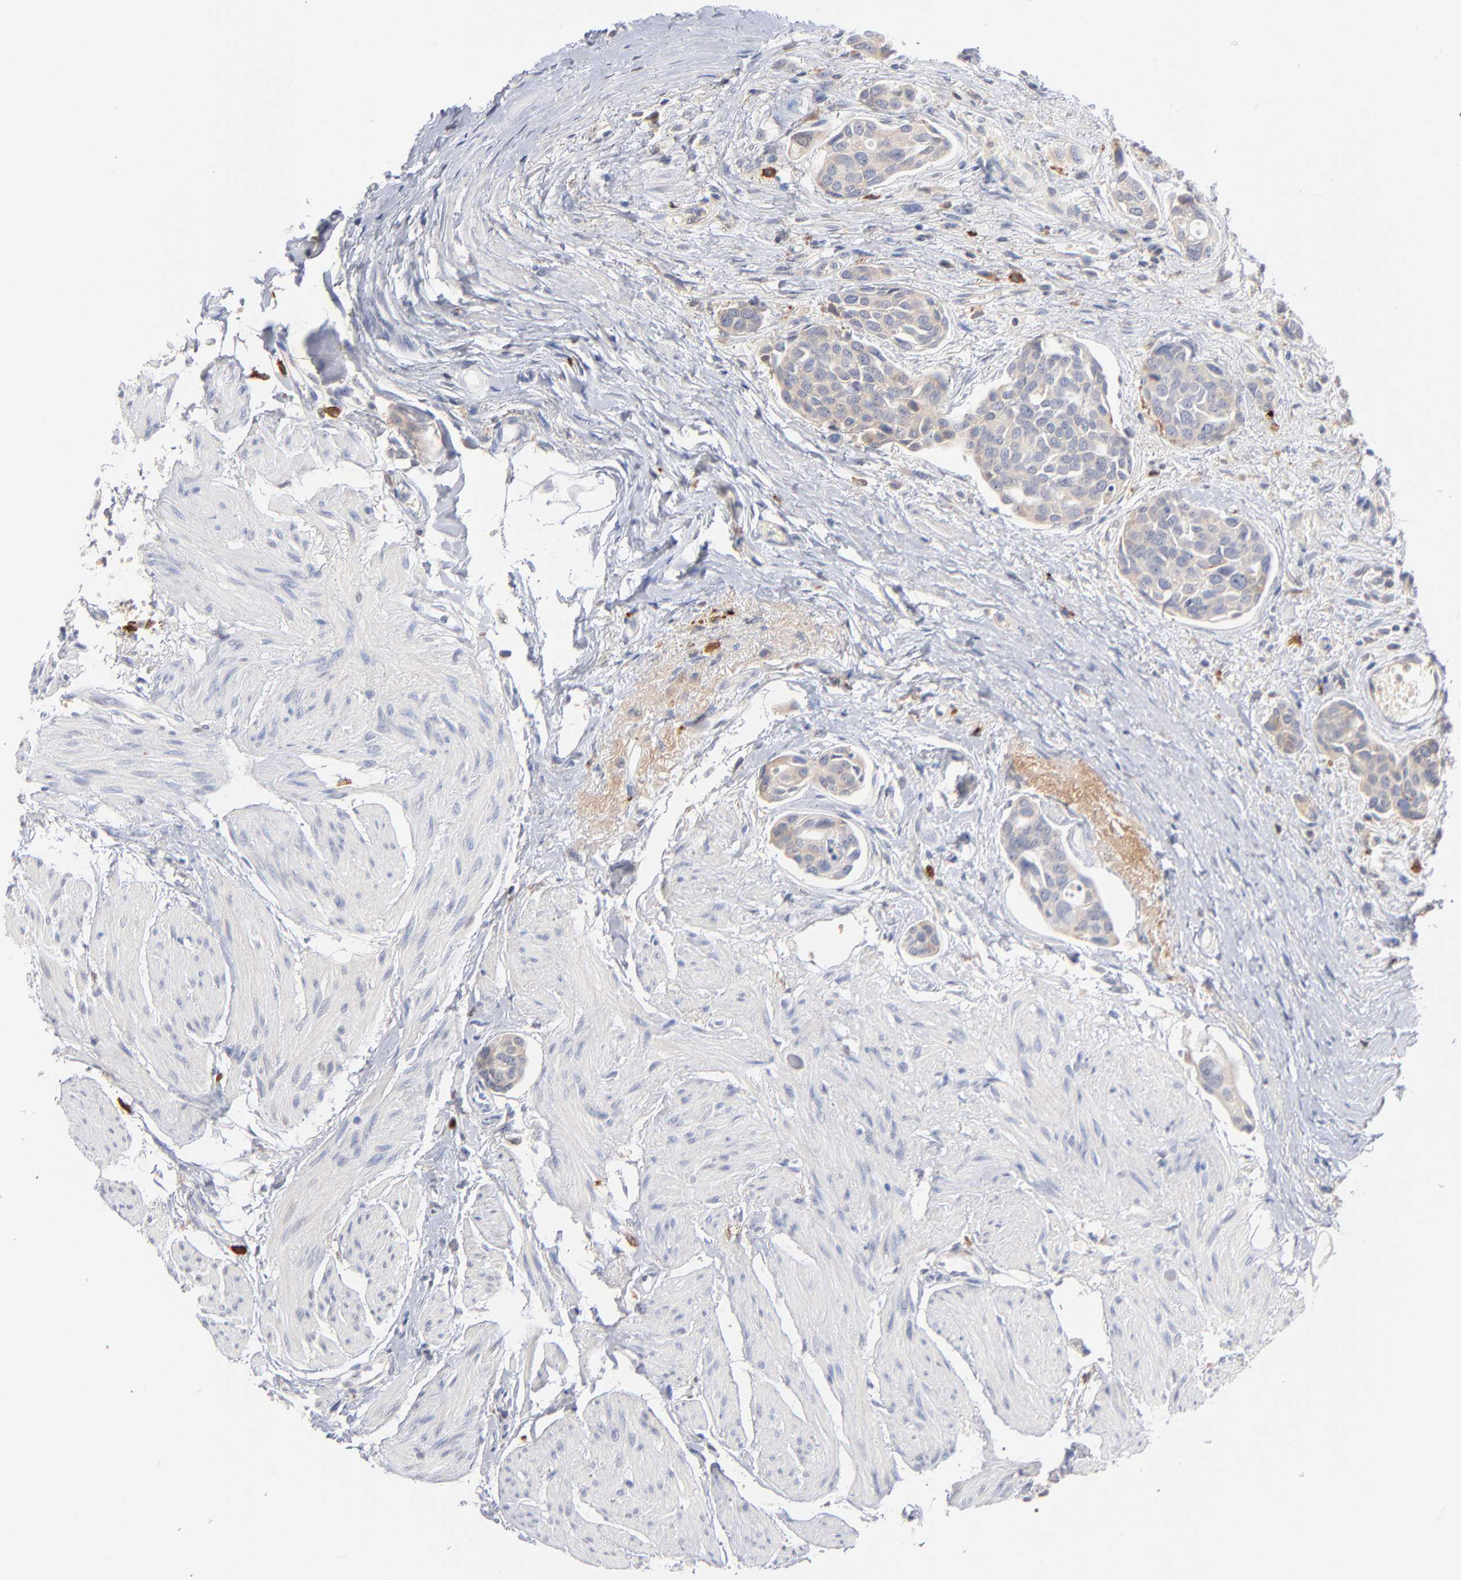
{"staining": {"intensity": "weak", "quantity": "25%-75%", "location": "cytoplasmic/membranous"}, "tissue": "urothelial cancer", "cell_type": "Tumor cells", "image_type": "cancer", "snomed": [{"axis": "morphology", "description": "Urothelial carcinoma, High grade"}, {"axis": "topography", "description": "Urinary bladder"}], "caption": "Human urothelial cancer stained for a protein (brown) reveals weak cytoplasmic/membranous positive expression in approximately 25%-75% of tumor cells.", "gene": "F12", "patient": {"sex": "male", "age": 78}}